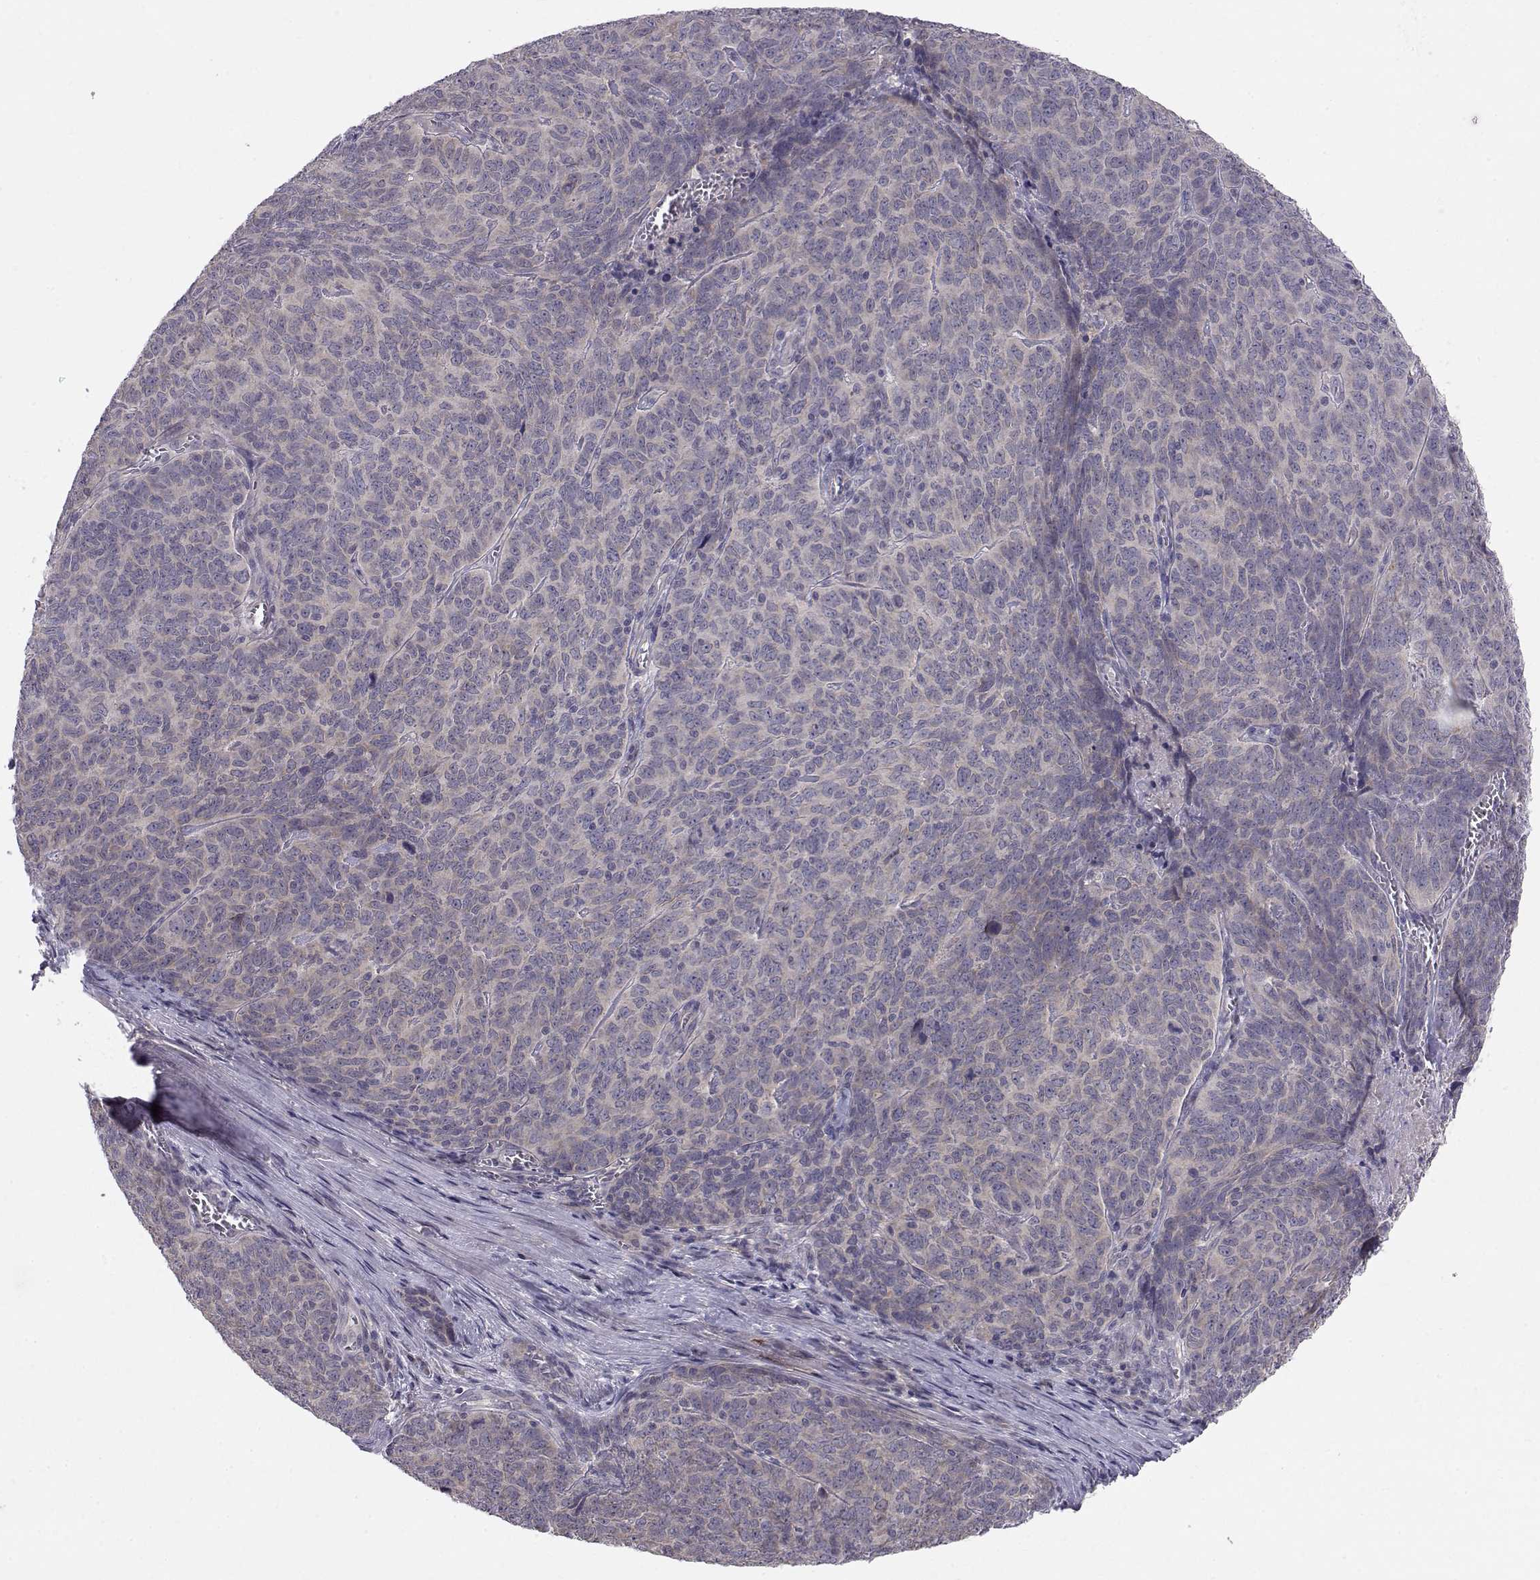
{"staining": {"intensity": "weak", "quantity": ">75%", "location": "cytoplasmic/membranous"}, "tissue": "skin cancer", "cell_type": "Tumor cells", "image_type": "cancer", "snomed": [{"axis": "morphology", "description": "Squamous cell carcinoma, NOS"}, {"axis": "topography", "description": "Skin"}, {"axis": "topography", "description": "Anal"}], "caption": "Human skin cancer stained with a protein marker reveals weak staining in tumor cells.", "gene": "PEX5L", "patient": {"sex": "female", "age": 51}}